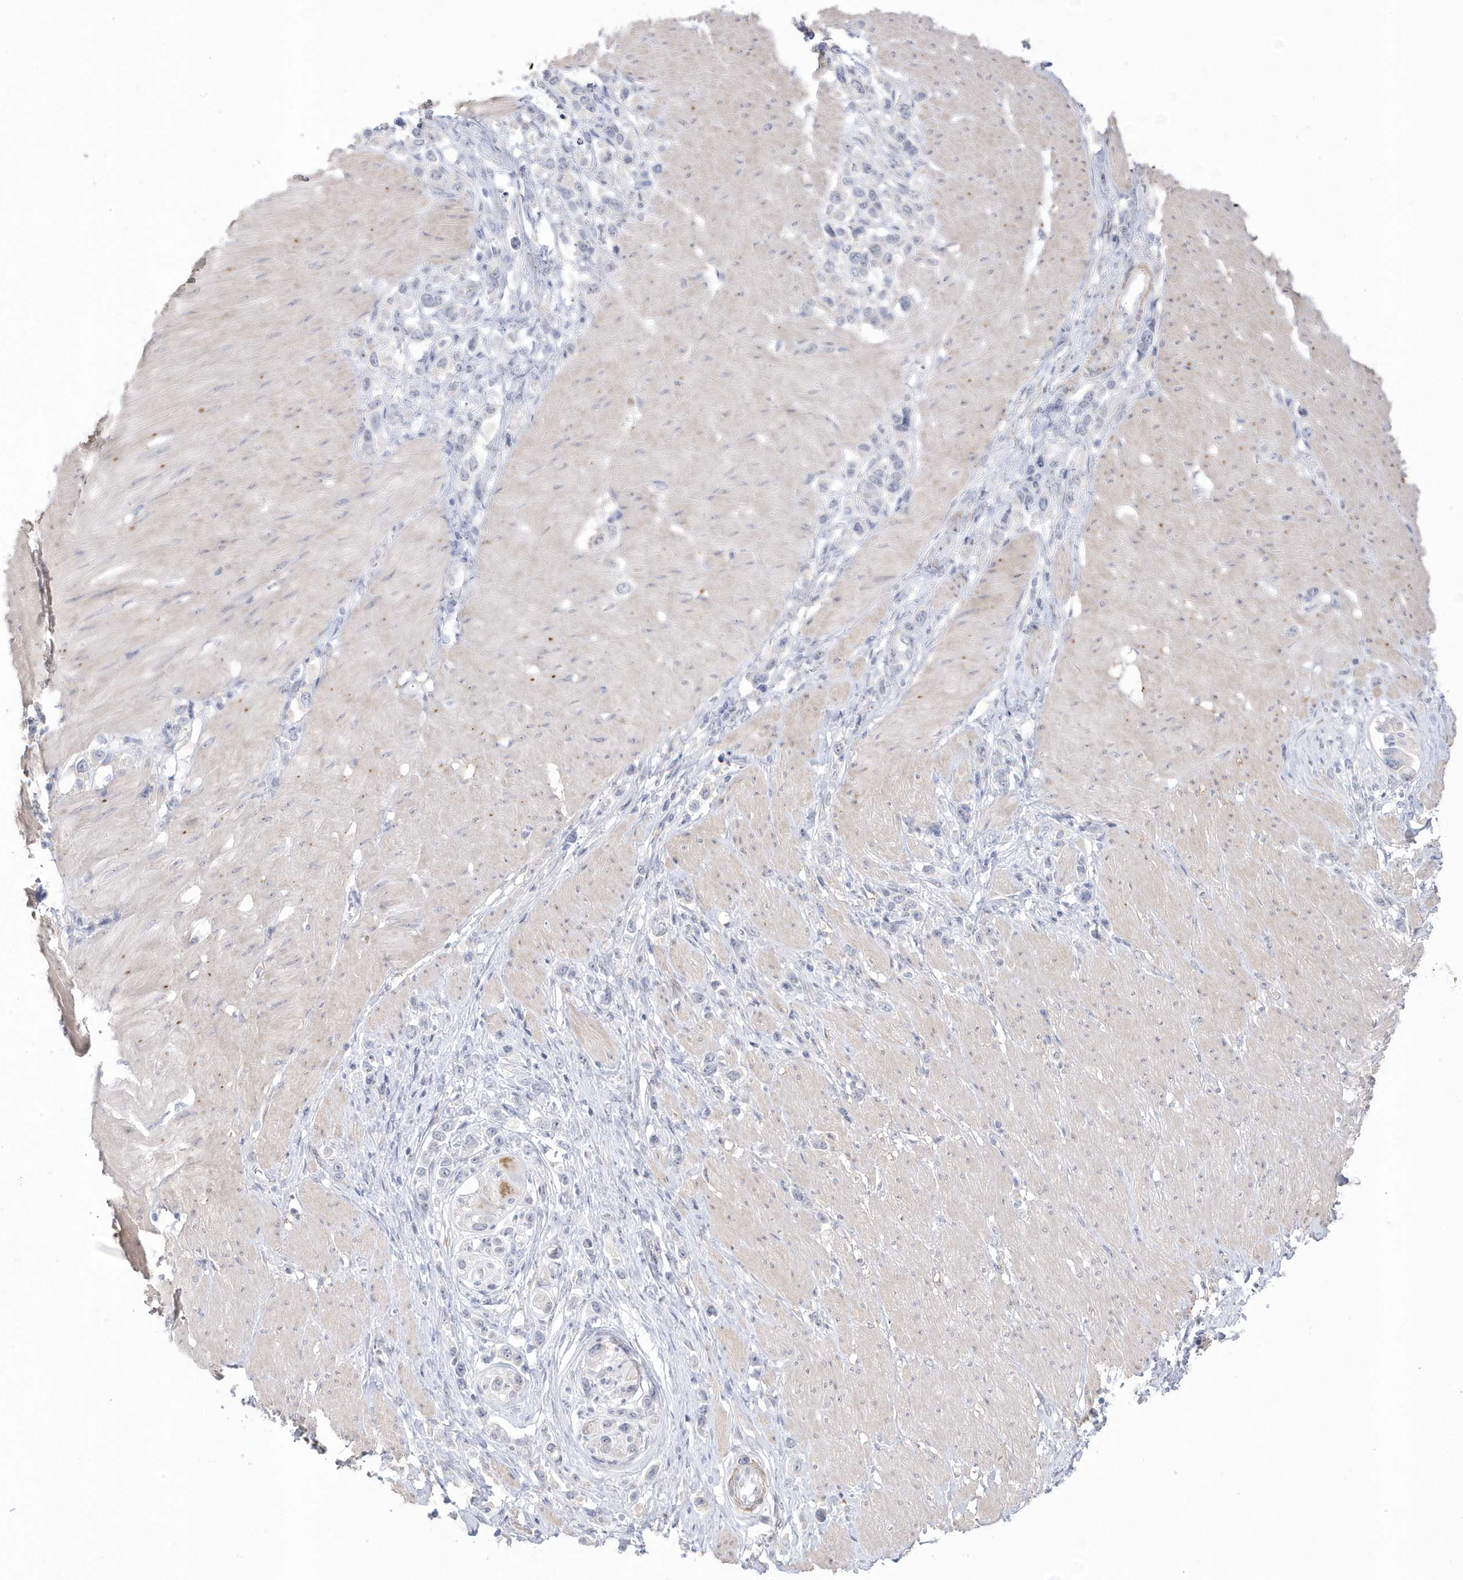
{"staining": {"intensity": "negative", "quantity": "none", "location": "none"}, "tissue": "stomach cancer", "cell_type": "Tumor cells", "image_type": "cancer", "snomed": [{"axis": "morphology", "description": "Normal tissue, NOS"}, {"axis": "morphology", "description": "Adenocarcinoma, NOS"}, {"axis": "topography", "description": "Stomach, upper"}, {"axis": "topography", "description": "Stomach"}], "caption": "Tumor cells are negative for brown protein staining in stomach cancer (adenocarcinoma).", "gene": "GTPBP6", "patient": {"sex": "female", "age": 65}}